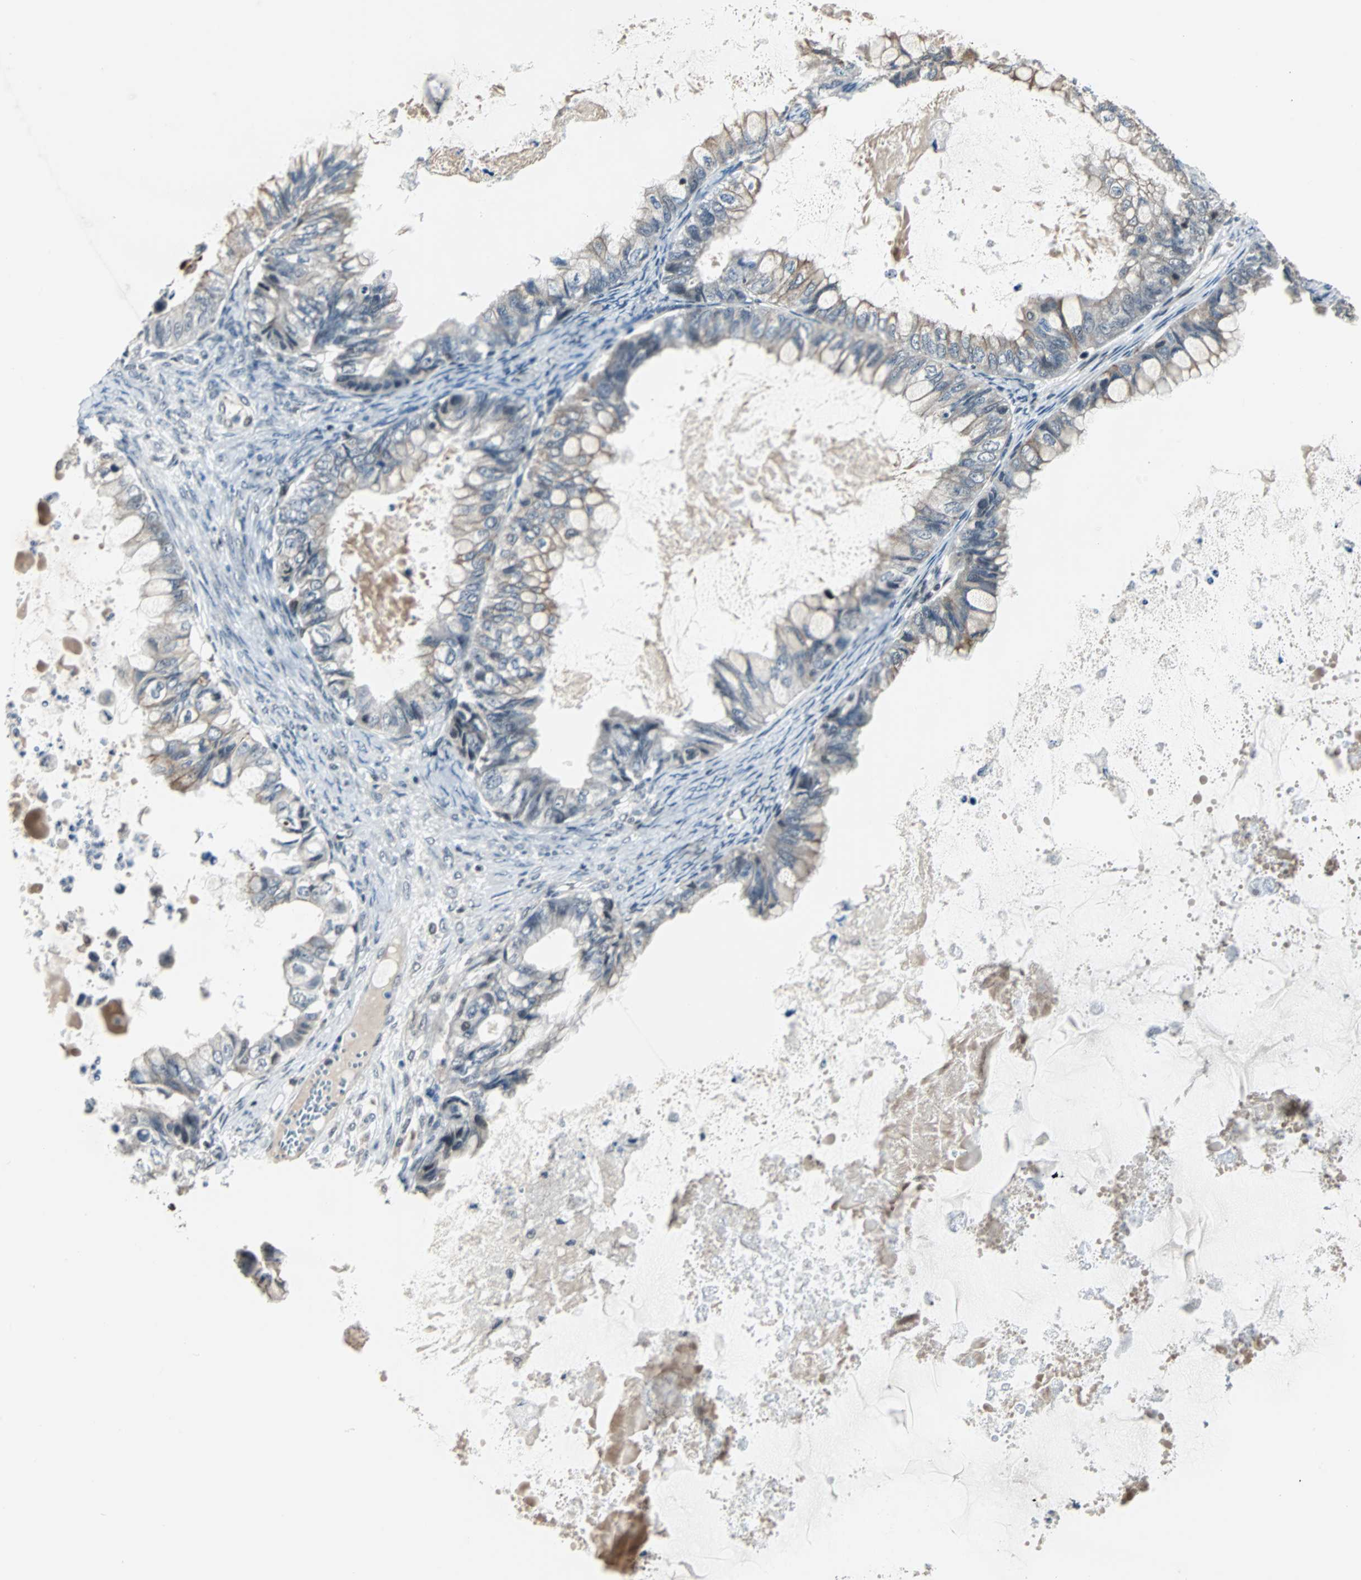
{"staining": {"intensity": "weak", "quantity": "<25%", "location": "cytoplasmic/membranous"}, "tissue": "ovarian cancer", "cell_type": "Tumor cells", "image_type": "cancer", "snomed": [{"axis": "morphology", "description": "Cystadenocarcinoma, mucinous, NOS"}, {"axis": "topography", "description": "Ovary"}], "caption": "High magnification brightfield microscopy of ovarian cancer (mucinous cystadenocarcinoma) stained with DAB (3,3'-diaminobenzidine) (brown) and counterstained with hematoxylin (blue): tumor cells show no significant staining.", "gene": "TERF2IP", "patient": {"sex": "female", "age": 80}}